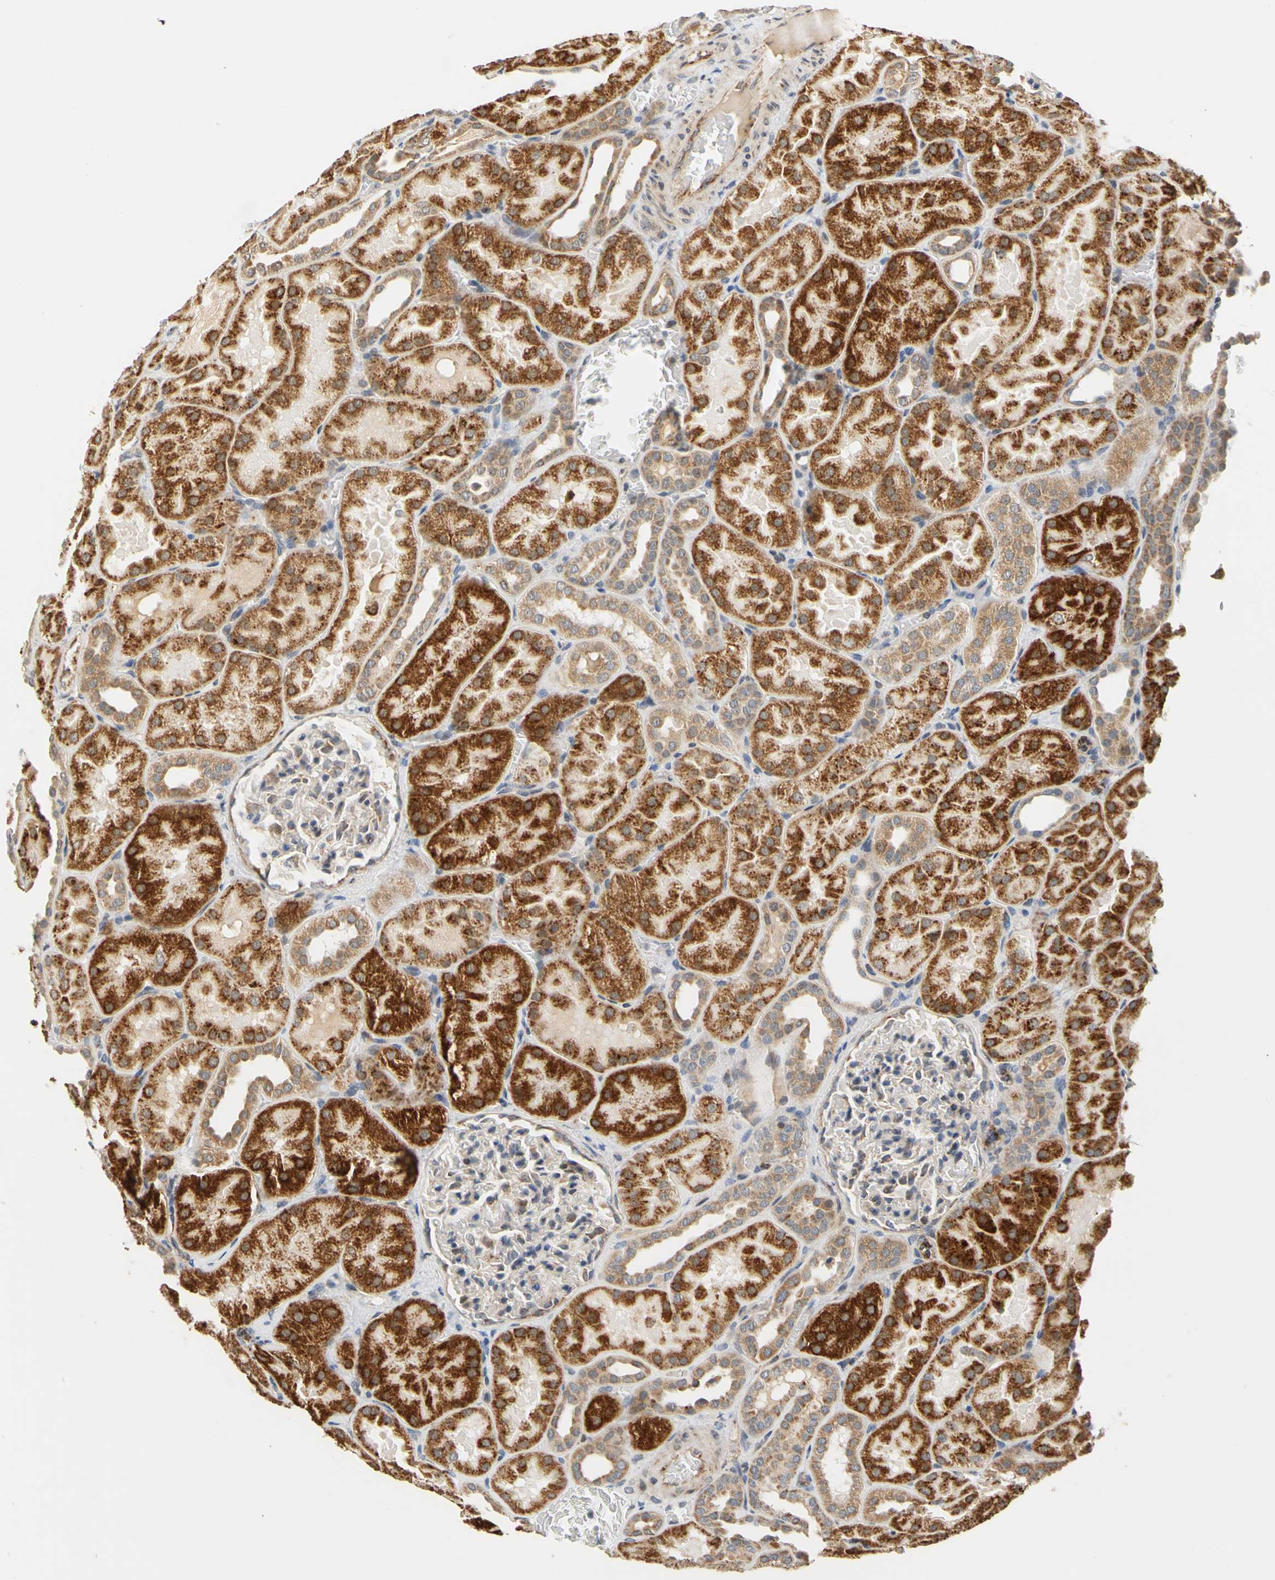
{"staining": {"intensity": "weak", "quantity": "<25%", "location": "cytoplasmic/membranous"}, "tissue": "kidney", "cell_type": "Cells in glomeruli", "image_type": "normal", "snomed": [{"axis": "morphology", "description": "Normal tissue, NOS"}, {"axis": "topography", "description": "Kidney"}], "caption": "This is an IHC image of benign kidney. There is no expression in cells in glomeruli.", "gene": "SFXN3", "patient": {"sex": "male", "age": 28}}